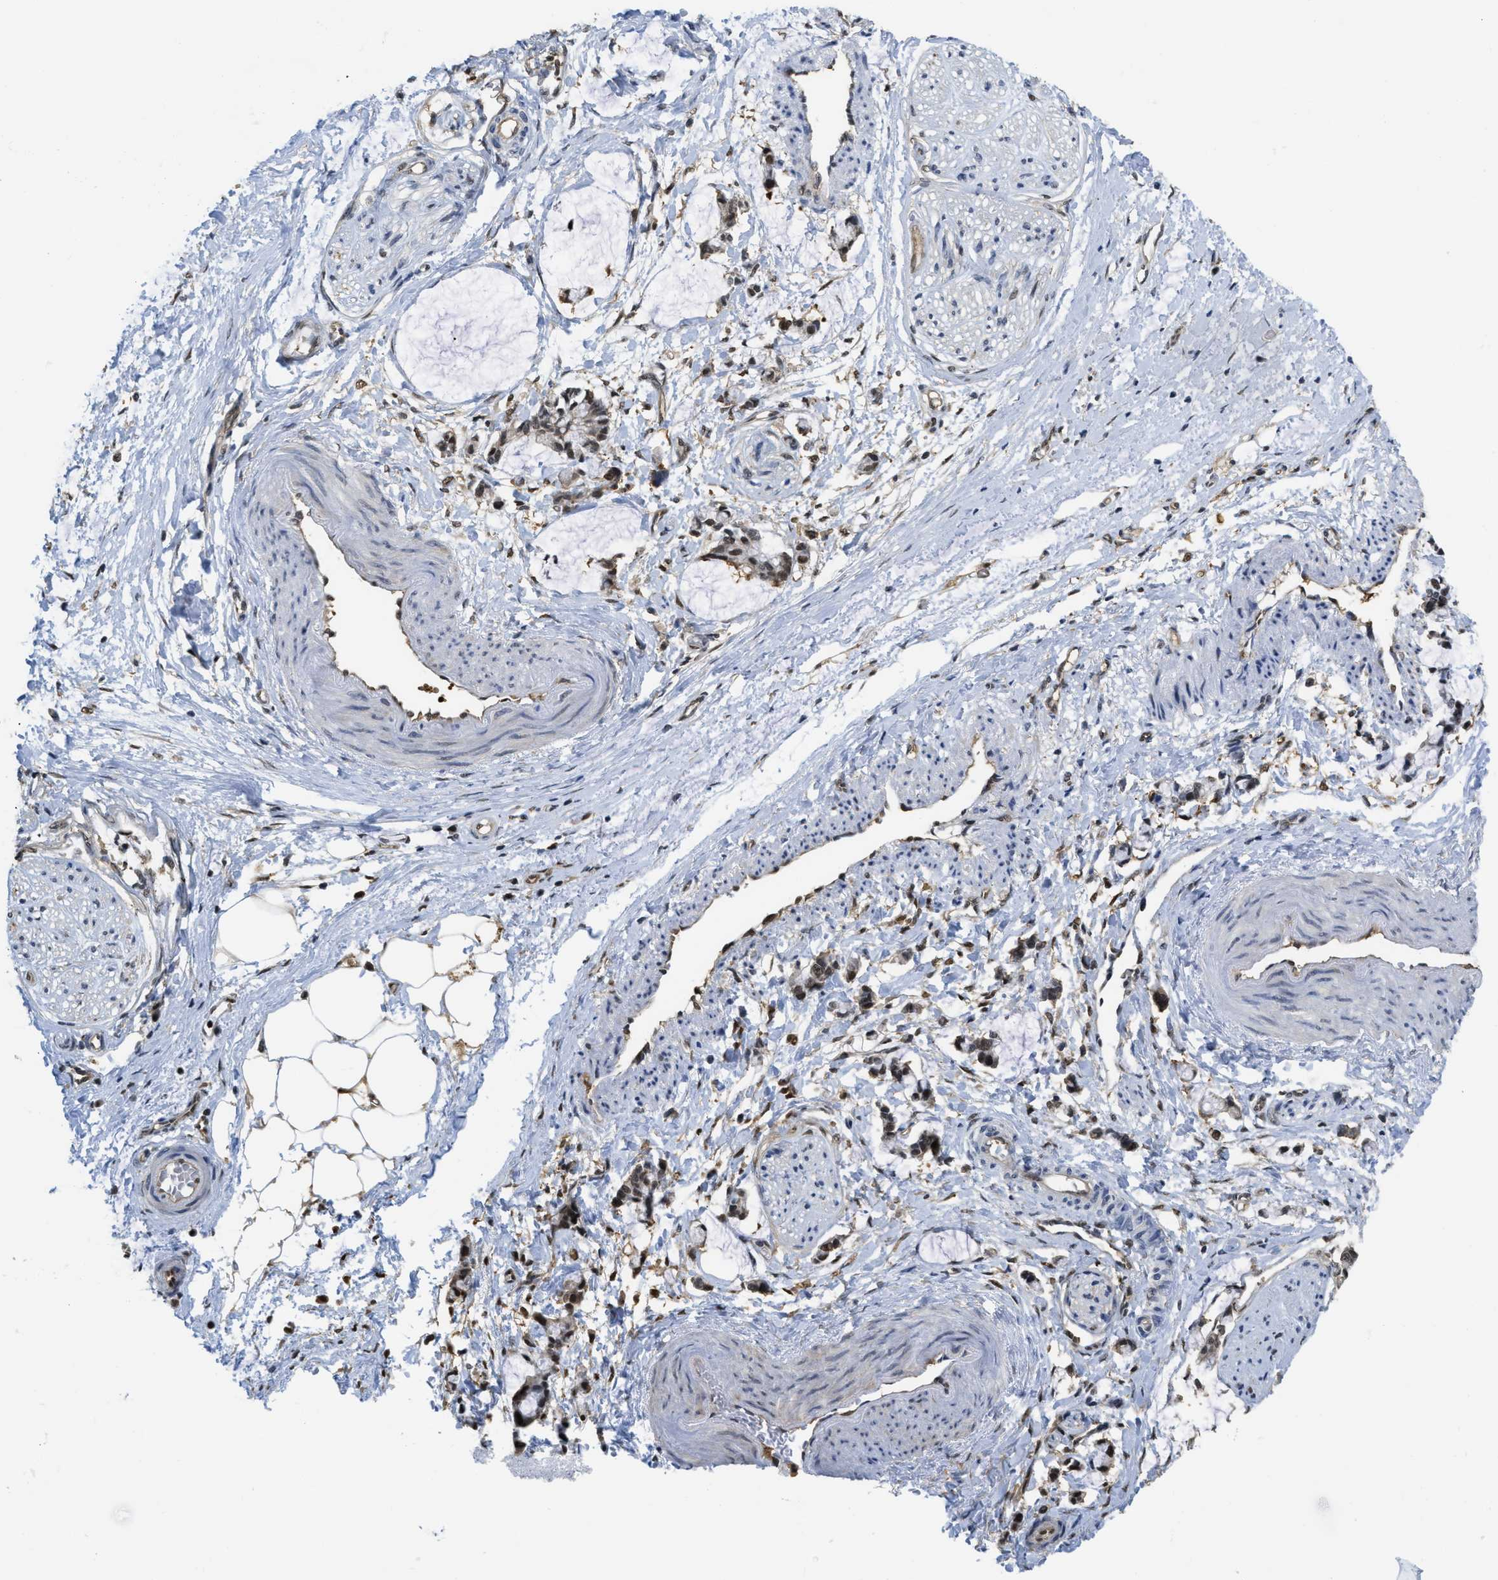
{"staining": {"intensity": "moderate", "quantity": ">75%", "location": "cytoplasmic/membranous,nuclear"}, "tissue": "adipose tissue", "cell_type": "Adipocytes", "image_type": "normal", "snomed": [{"axis": "morphology", "description": "Normal tissue, NOS"}, {"axis": "morphology", "description": "Adenocarcinoma, NOS"}, {"axis": "topography", "description": "Colon"}, {"axis": "topography", "description": "Peripheral nerve tissue"}], "caption": "Immunohistochemistry (IHC) of benign human adipose tissue exhibits medium levels of moderate cytoplasmic/membranous,nuclear expression in approximately >75% of adipocytes.", "gene": "PSMC5", "patient": {"sex": "male", "age": 14}}